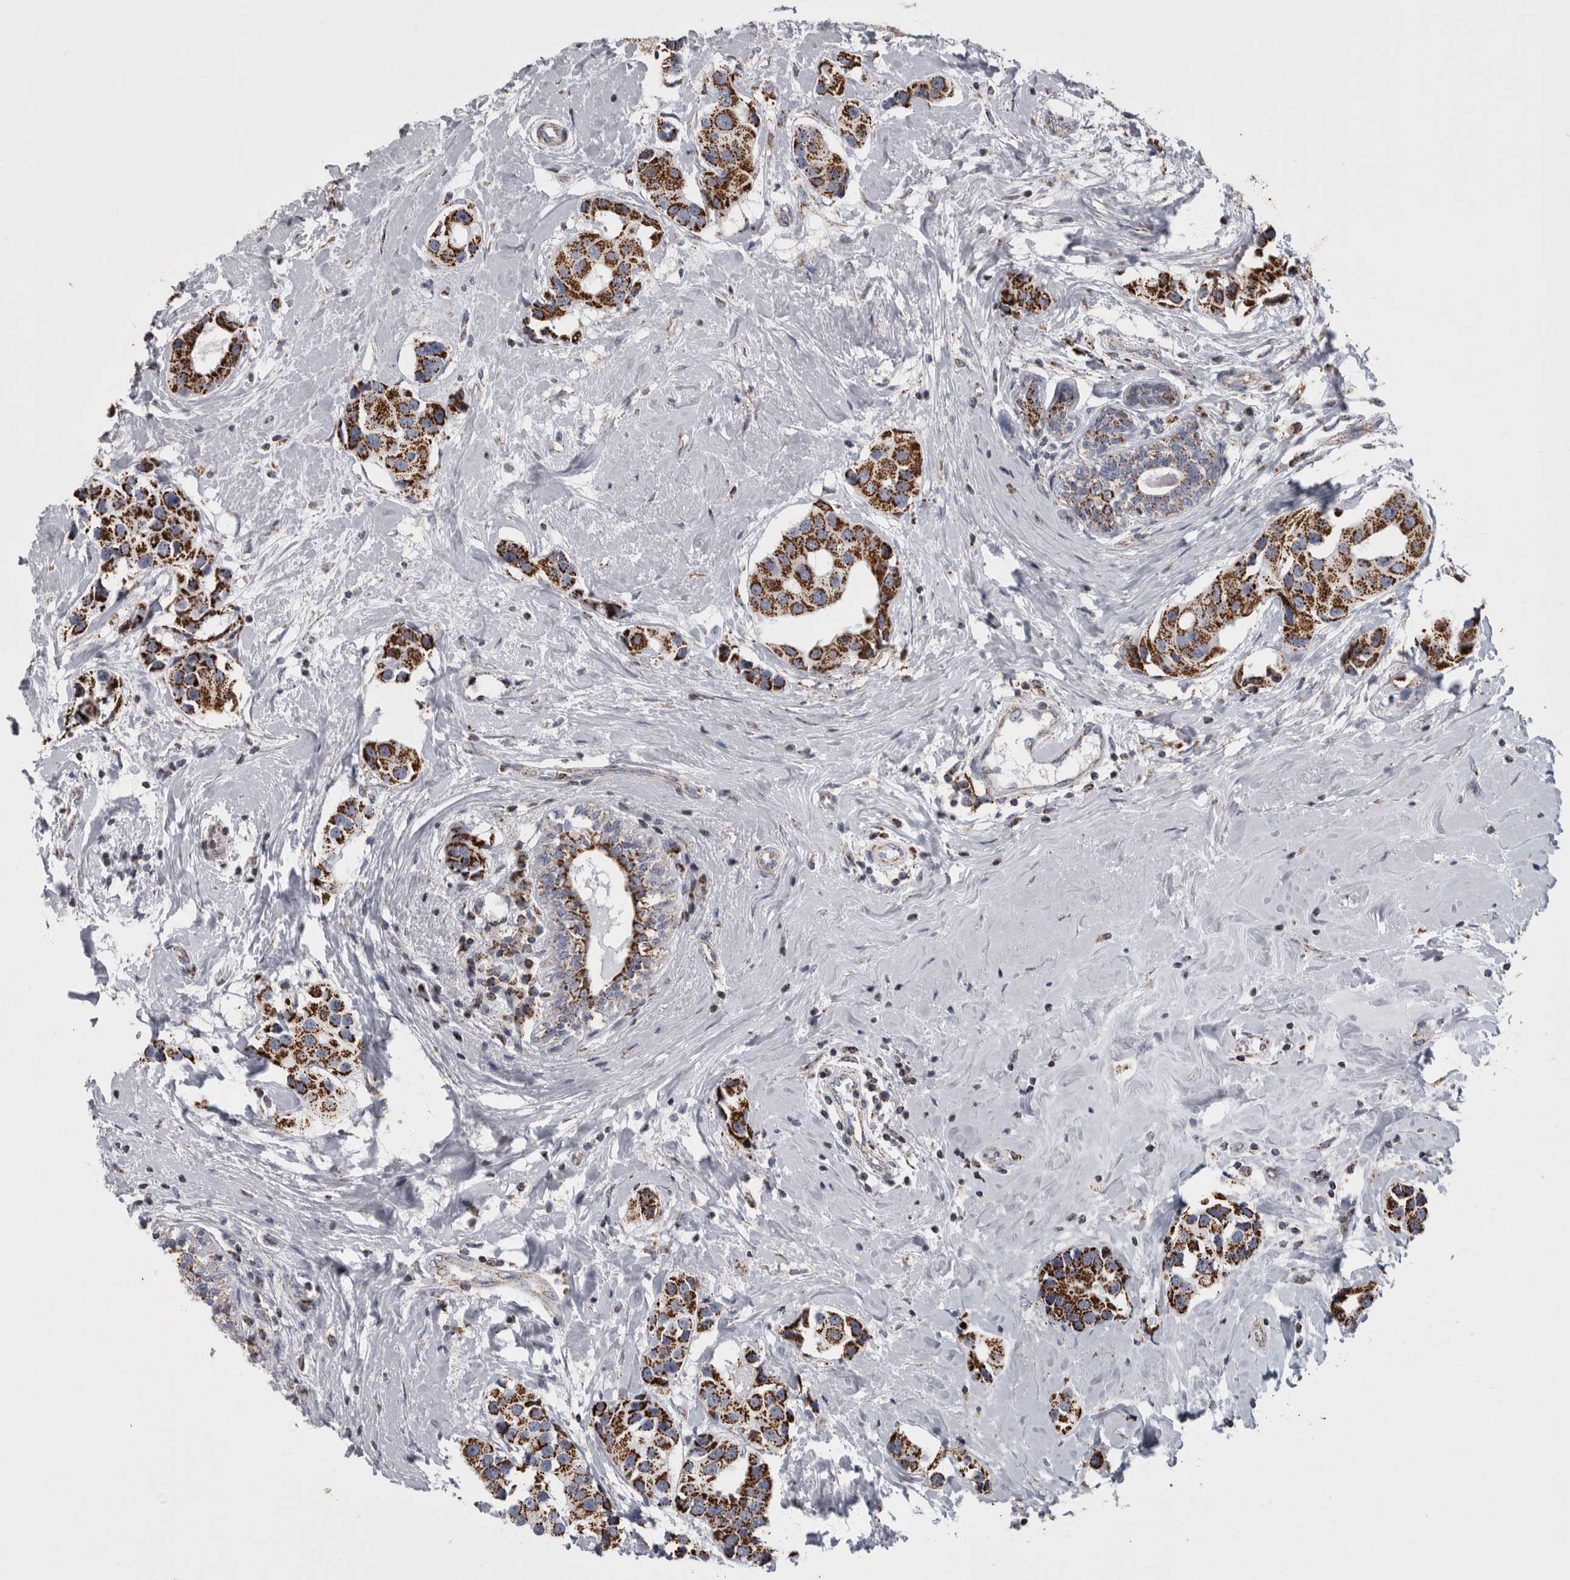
{"staining": {"intensity": "strong", "quantity": ">75%", "location": "cytoplasmic/membranous"}, "tissue": "breast cancer", "cell_type": "Tumor cells", "image_type": "cancer", "snomed": [{"axis": "morphology", "description": "Normal tissue, NOS"}, {"axis": "morphology", "description": "Duct carcinoma"}, {"axis": "topography", "description": "Breast"}], "caption": "Protein analysis of breast cancer tissue exhibits strong cytoplasmic/membranous positivity in approximately >75% of tumor cells.", "gene": "MDH2", "patient": {"sex": "female", "age": 39}}